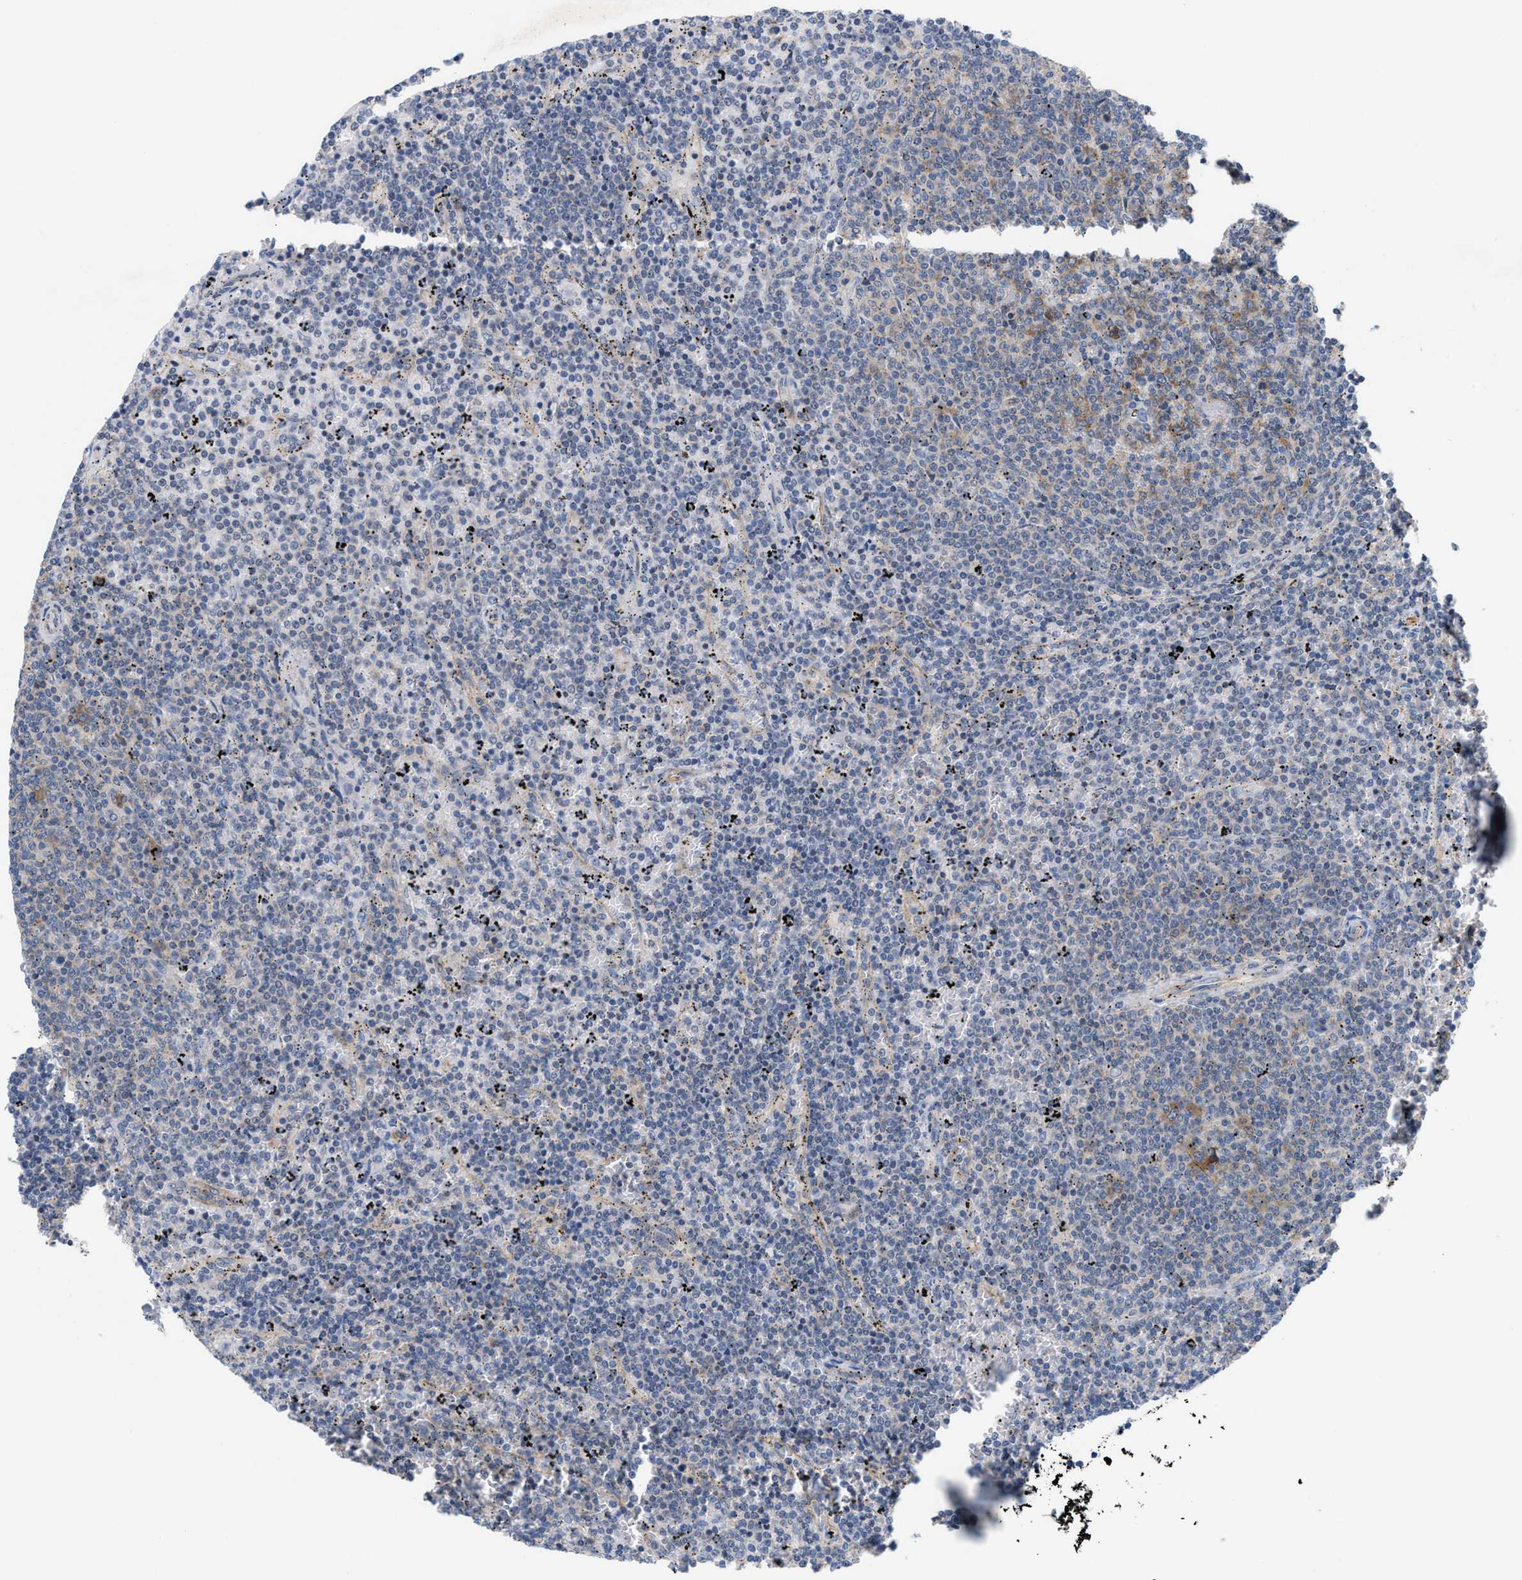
{"staining": {"intensity": "moderate", "quantity": "<25%", "location": "cytoplasmic/membranous"}, "tissue": "lymphoma", "cell_type": "Tumor cells", "image_type": "cancer", "snomed": [{"axis": "morphology", "description": "Malignant lymphoma, non-Hodgkin's type, Low grade"}, {"axis": "topography", "description": "Spleen"}], "caption": "The photomicrograph shows staining of lymphoma, revealing moderate cytoplasmic/membranous protein positivity (brown color) within tumor cells.", "gene": "UBAP2", "patient": {"sex": "female", "age": 50}}